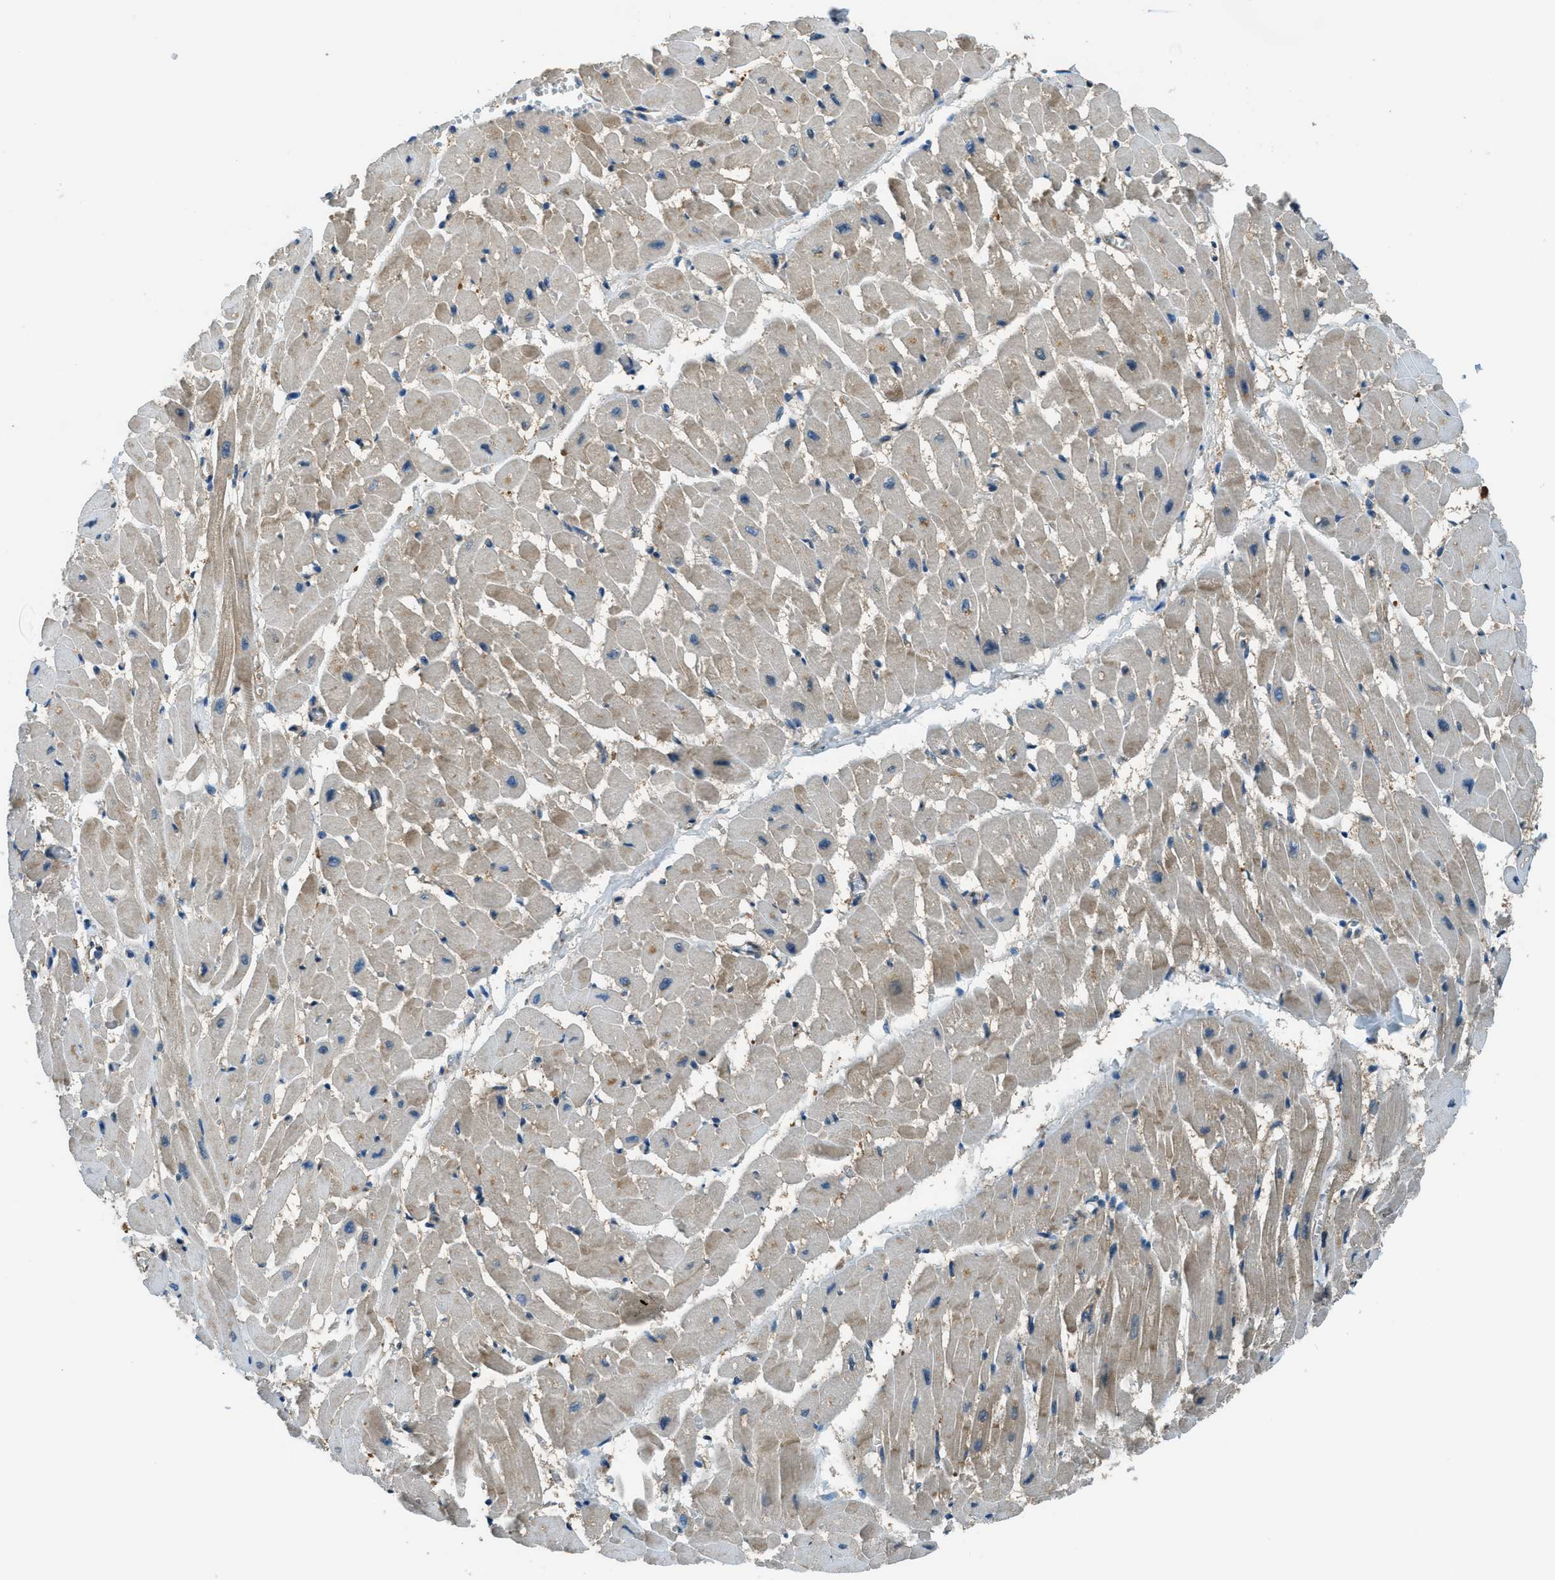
{"staining": {"intensity": "moderate", "quantity": "<25%", "location": "cytoplasmic/membranous"}, "tissue": "heart muscle", "cell_type": "Cardiomyocytes", "image_type": "normal", "snomed": [{"axis": "morphology", "description": "Normal tissue, NOS"}, {"axis": "topography", "description": "Heart"}], "caption": "Immunohistochemical staining of benign human heart muscle reveals <25% levels of moderate cytoplasmic/membranous protein expression in about <25% of cardiomyocytes.", "gene": "HEBP2", "patient": {"sex": "male", "age": 45}}